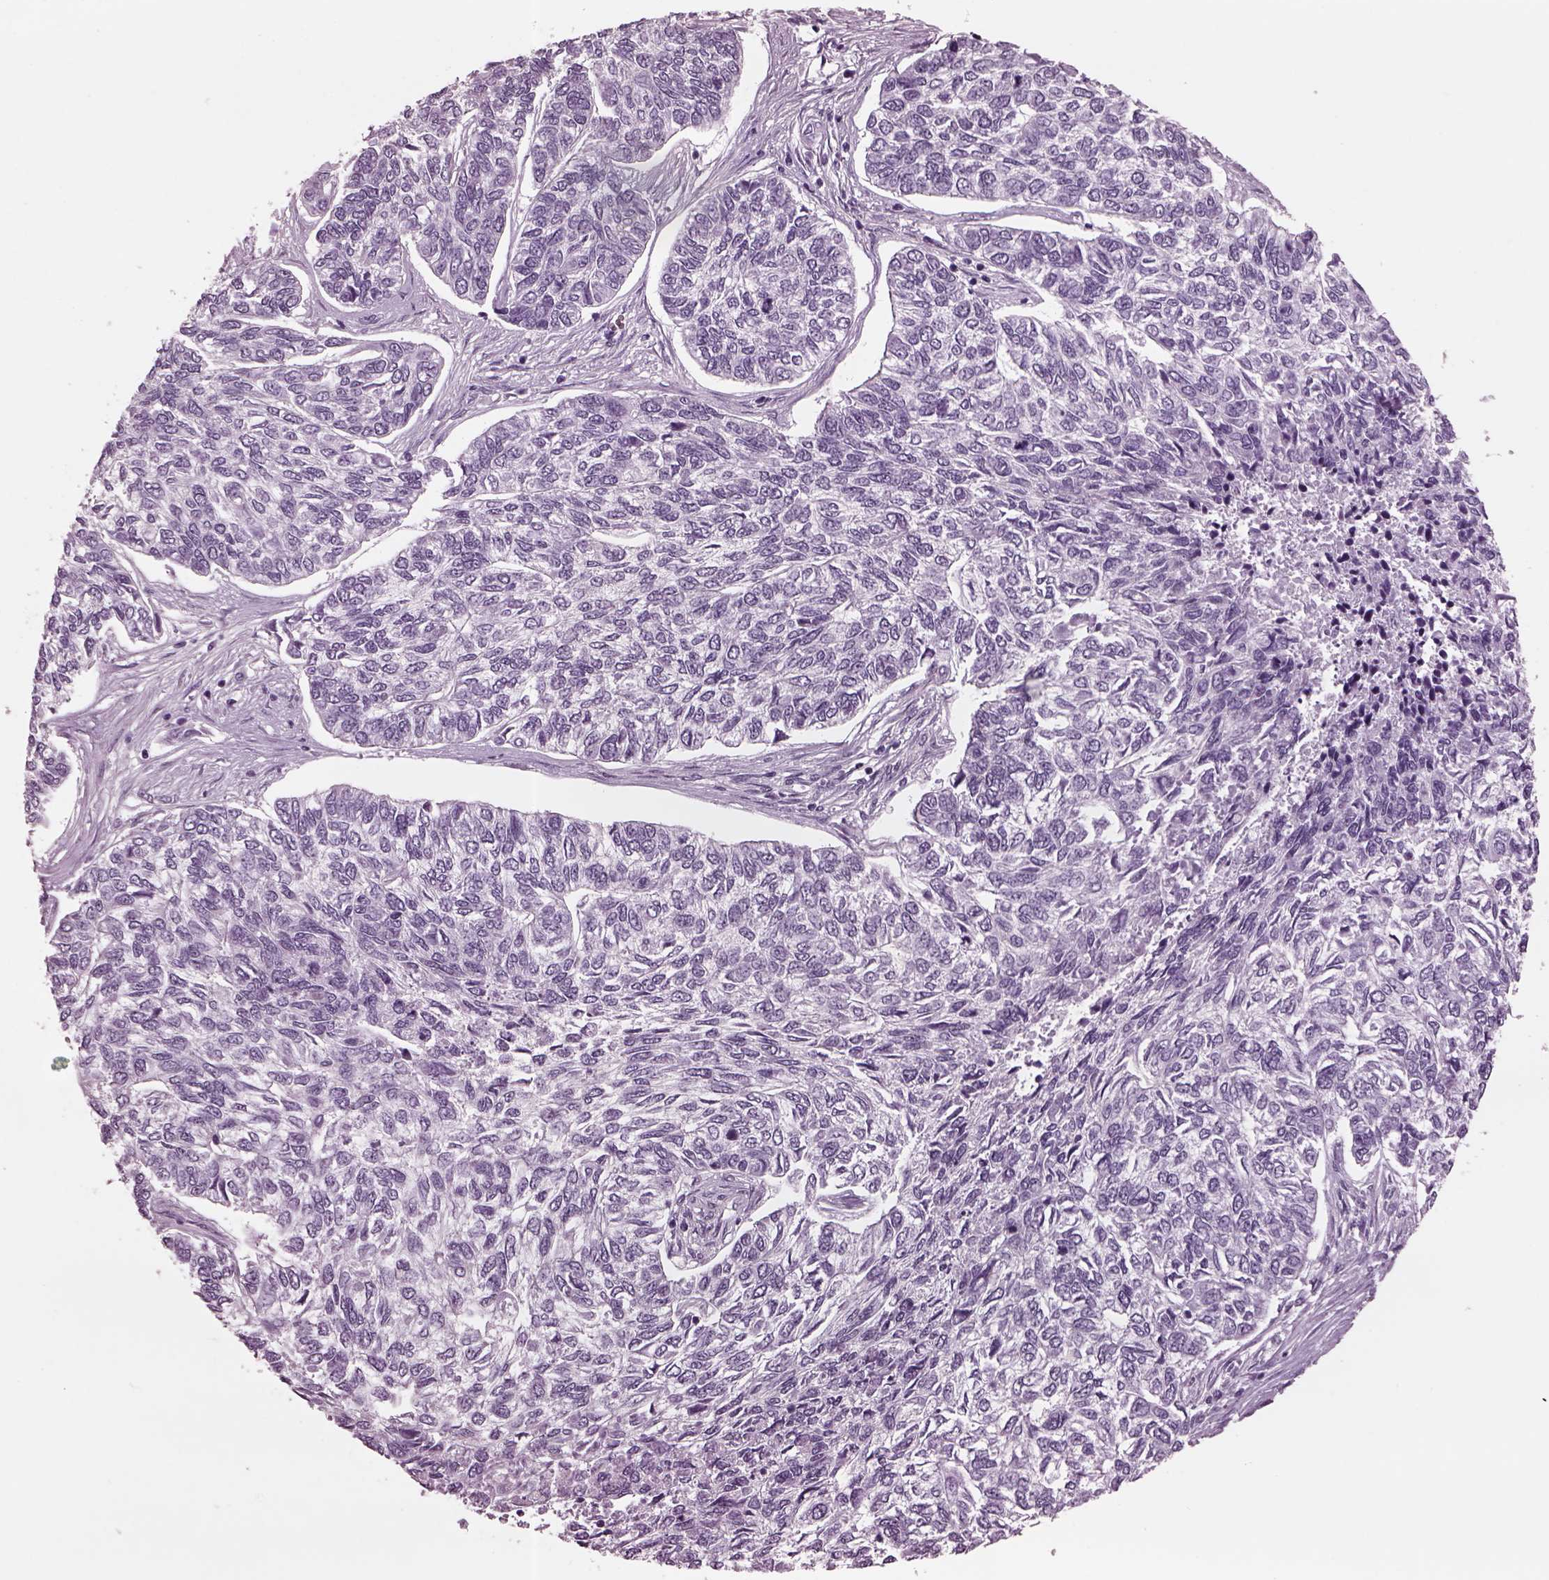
{"staining": {"intensity": "negative", "quantity": "none", "location": "none"}, "tissue": "skin cancer", "cell_type": "Tumor cells", "image_type": "cancer", "snomed": [{"axis": "morphology", "description": "Basal cell carcinoma"}, {"axis": "topography", "description": "Skin"}], "caption": "Immunohistochemical staining of skin cancer displays no significant expression in tumor cells.", "gene": "TPPP2", "patient": {"sex": "female", "age": 65}}